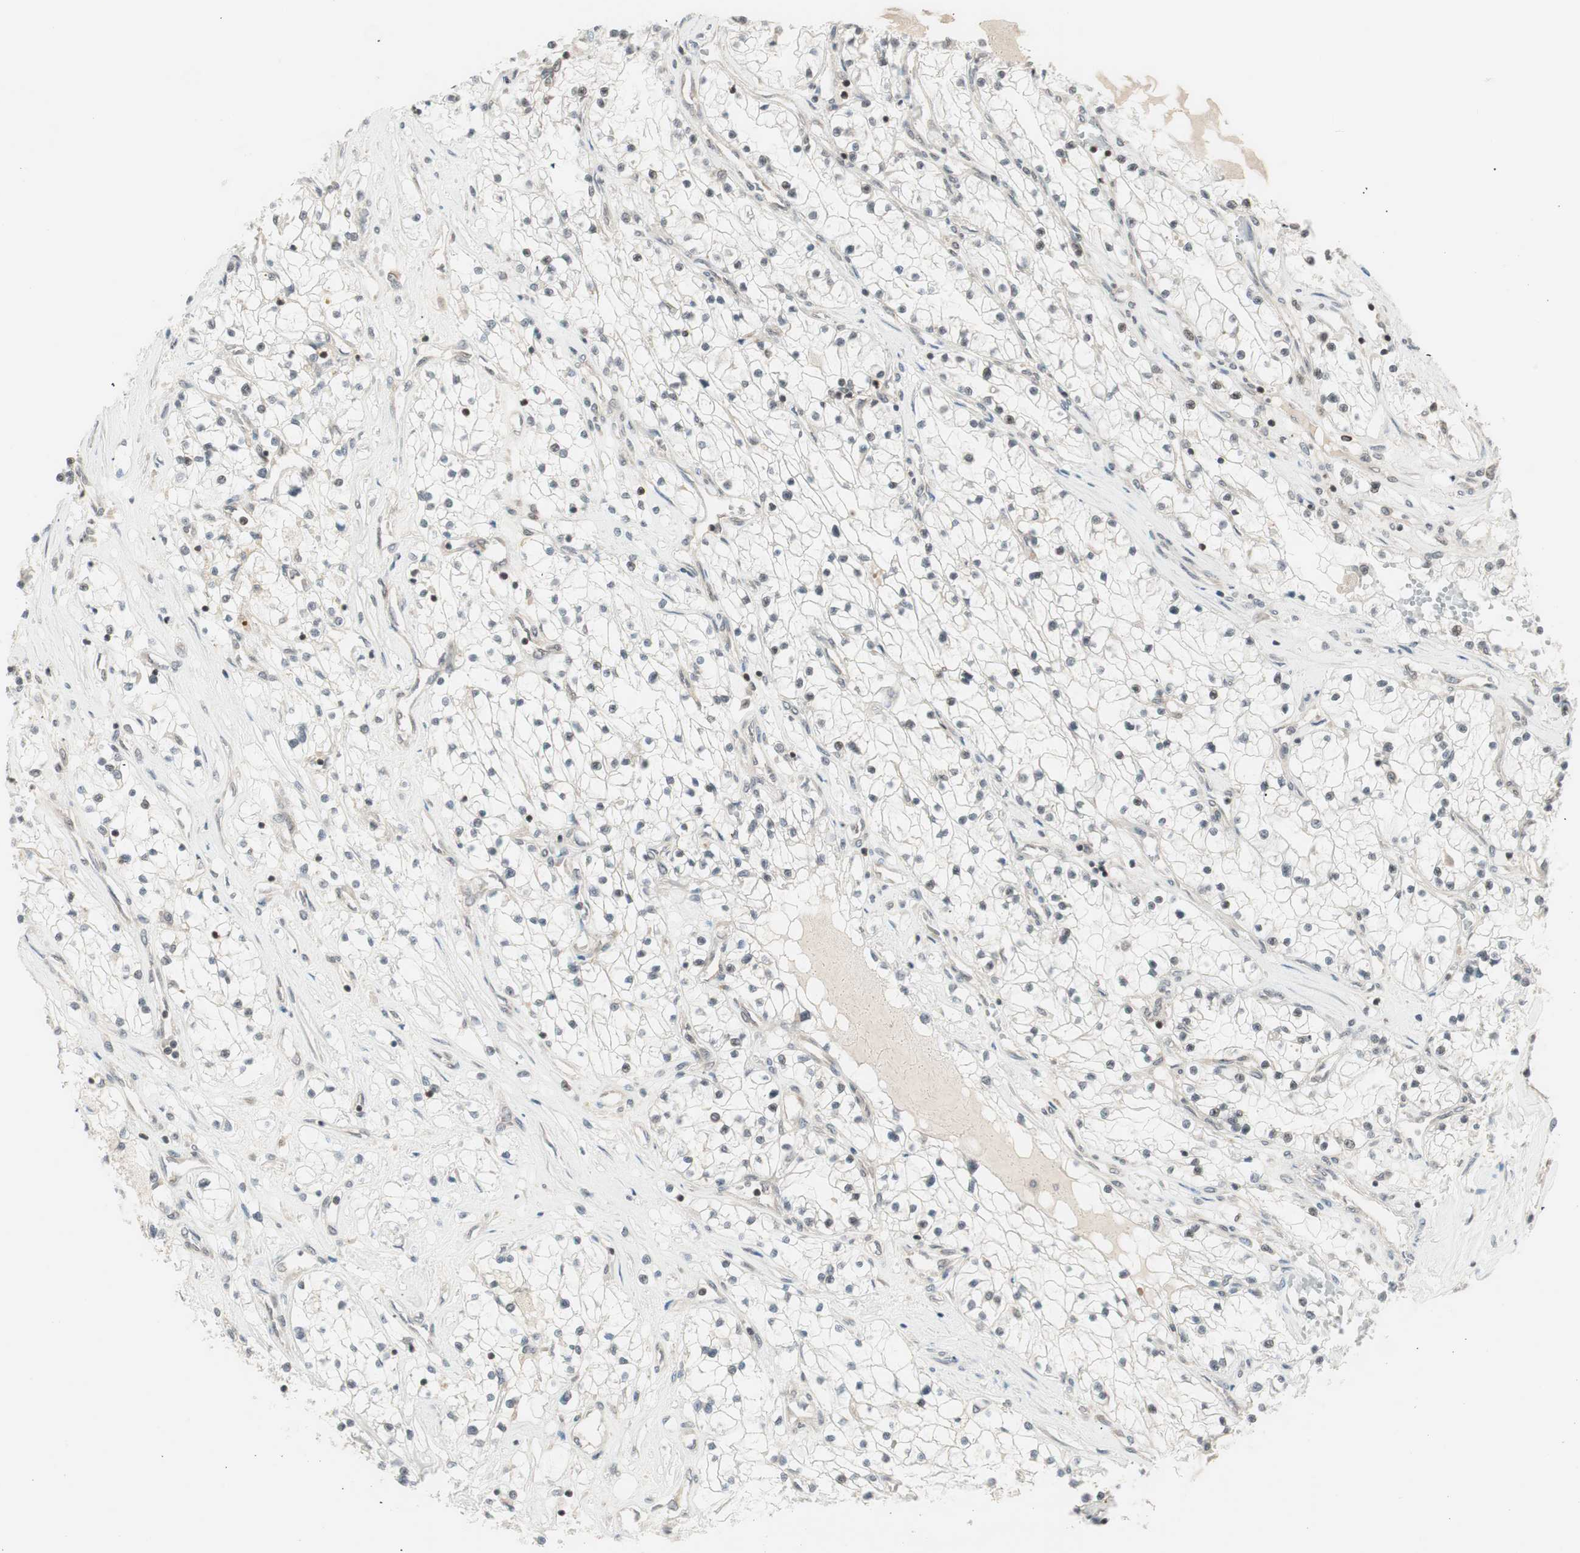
{"staining": {"intensity": "negative", "quantity": "none", "location": "none"}, "tissue": "renal cancer", "cell_type": "Tumor cells", "image_type": "cancer", "snomed": [{"axis": "morphology", "description": "Adenocarcinoma, NOS"}, {"axis": "topography", "description": "Kidney"}], "caption": "Immunohistochemical staining of human renal cancer exhibits no significant positivity in tumor cells. (Stains: DAB (3,3'-diaminobenzidine) IHC with hematoxylin counter stain, Microscopy: brightfield microscopy at high magnification).", "gene": "UBE2I", "patient": {"sex": "male", "age": 68}}